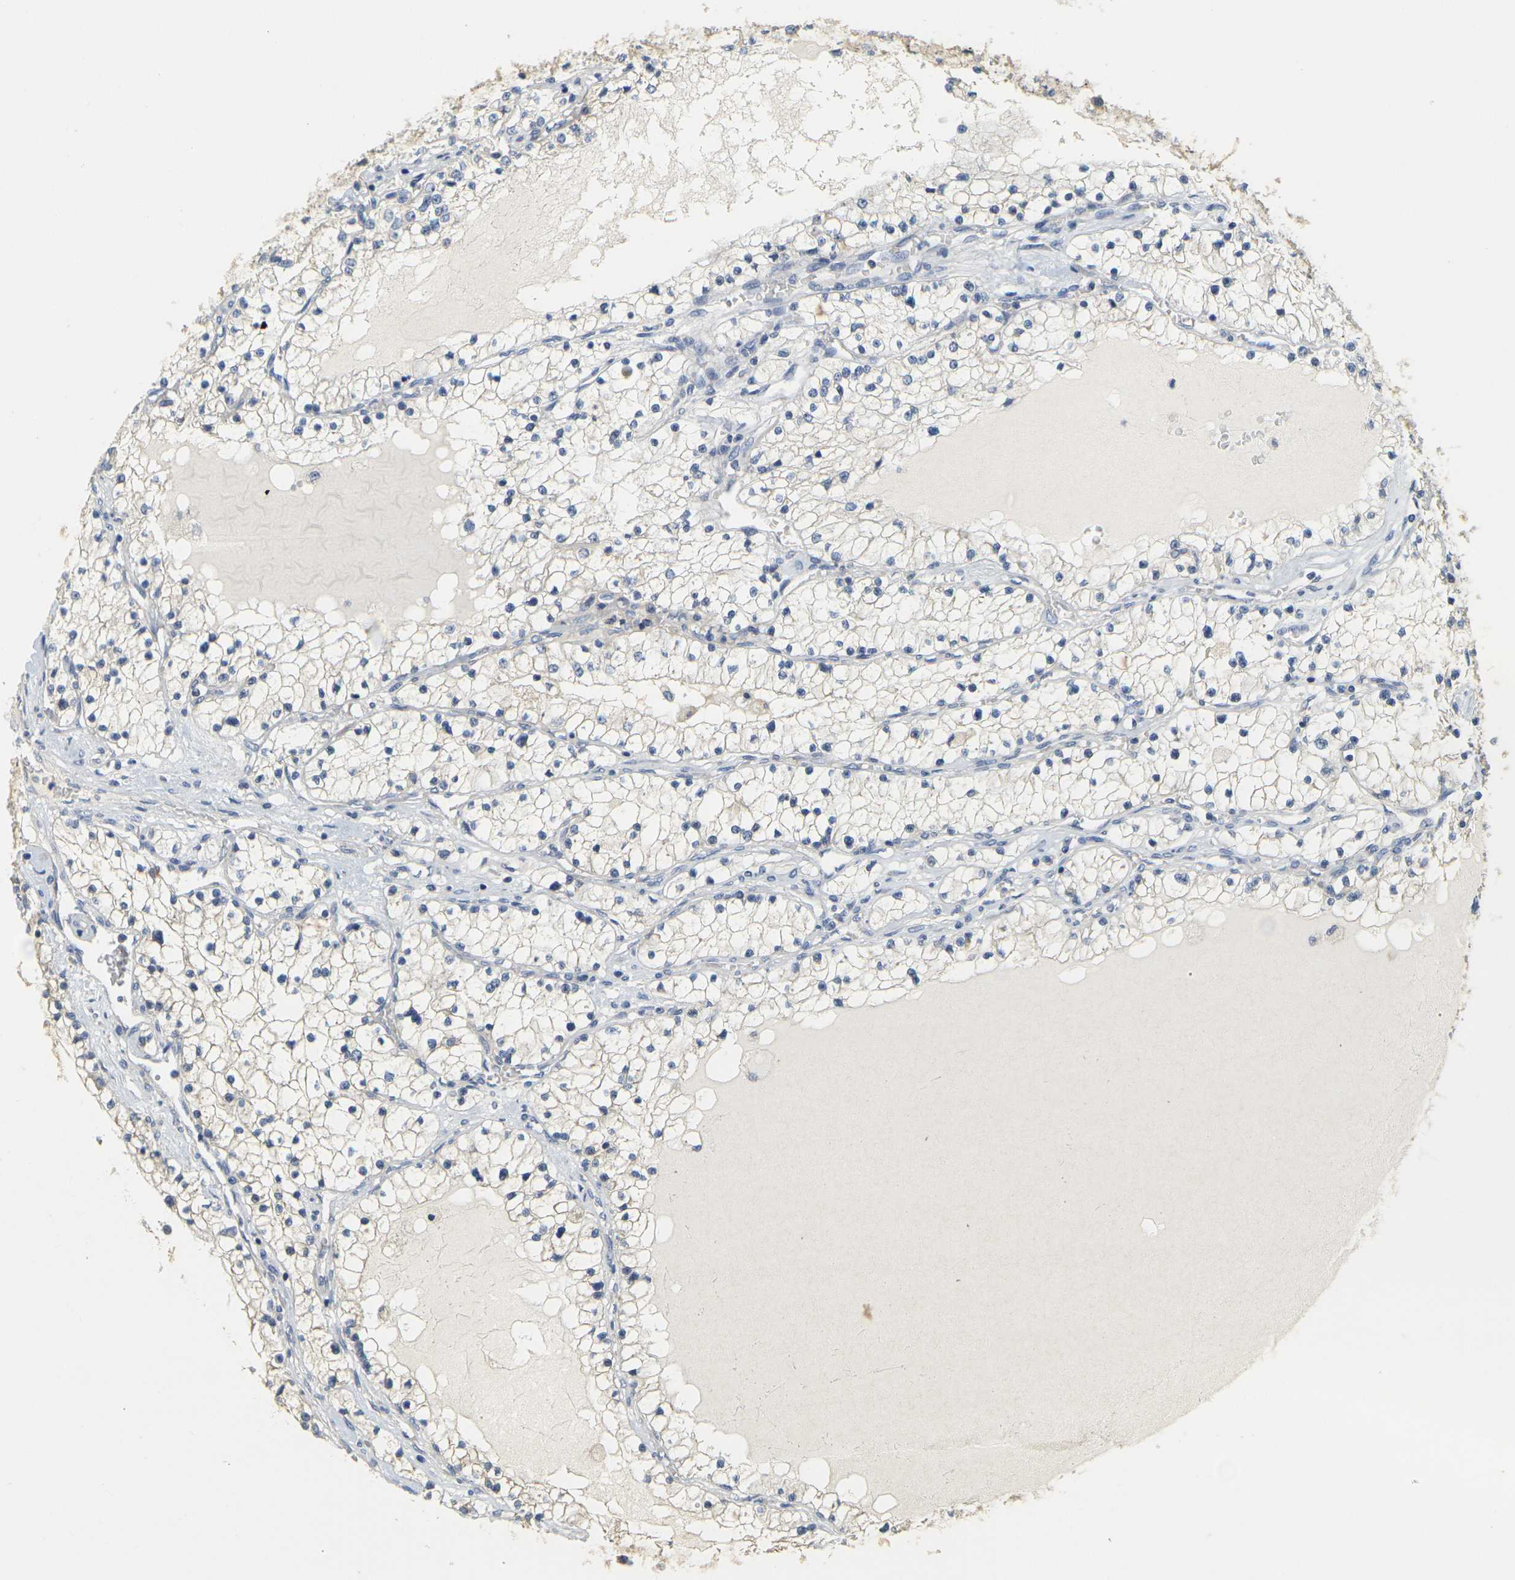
{"staining": {"intensity": "negative", "quantity": "none", "location": "none"}, "tissue": "renal cancer", "cell_type": "Tumor cells", "image_type": "cancer", "snomed": [{"axis": "morphology", "description": "Adenocarcinoma, NOS"}, {"axis": "topography", "description": "Kidney"}], "caption": "Immunohistochemical staining of renal cancer (adenocarcinoma) exhibits no significant positivity in tumor cells.", "gene": "GDAP1", "patient": {"sex": "male", "age": 68}}